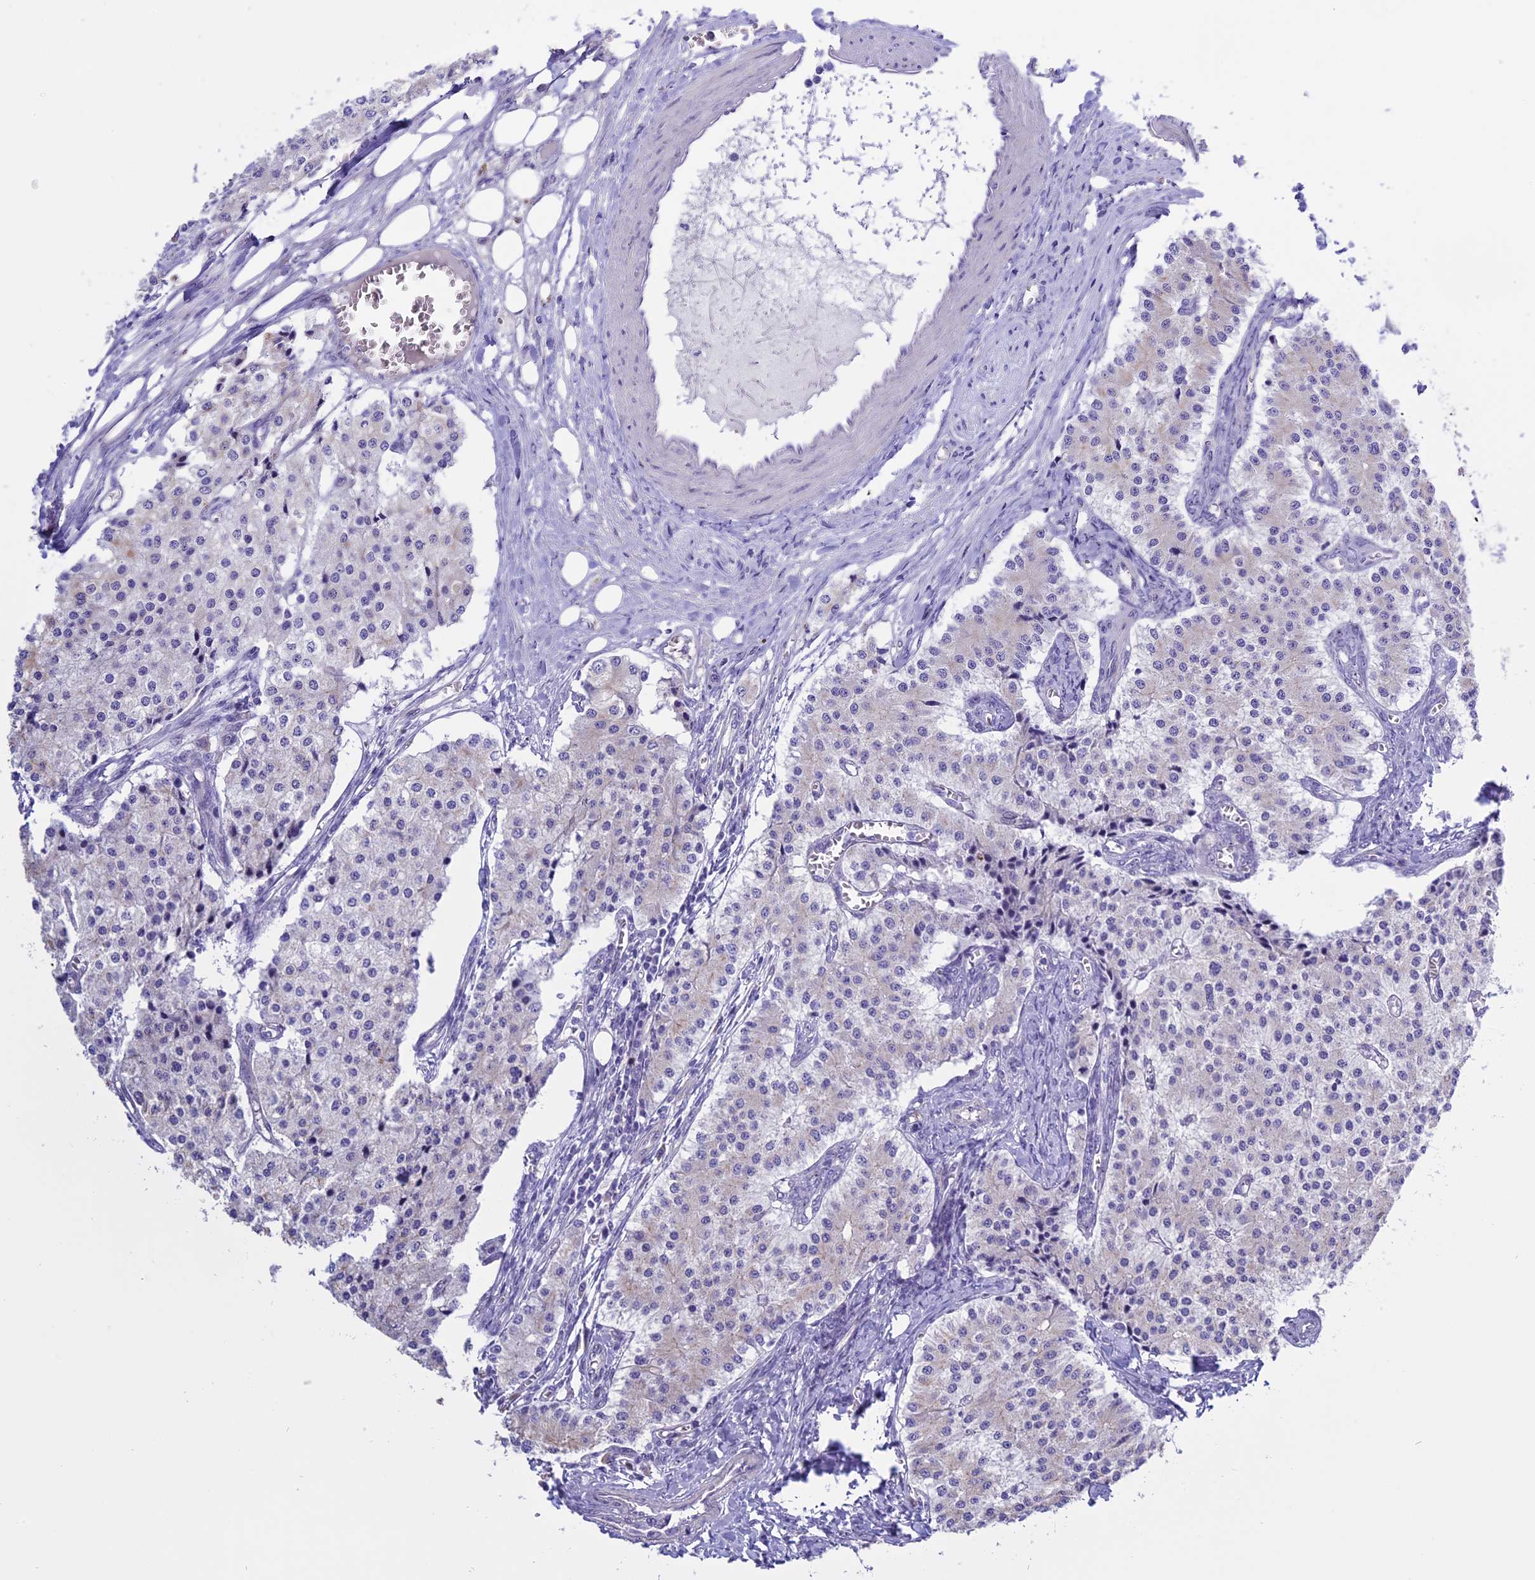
{"staining": {"intensity": "negative", "quantity": "none", "location": "none"}, "tissue": "carcinoid", "cell_type": "Tumor cells", "image_type": "cancer", "snomed": [{"axis": "morphology", "description": "Carcinoid, malignant, NOS"}, {"axis": "topography", "description": "Colon"}], "caption": "Tumor cells show no significant protein staining in carcinoid. (DAB (3,3'-diaminobenzidine) IHC, high magnification).", "gene": "TBL3", "patient": {"sex": "female", "age": 52}}